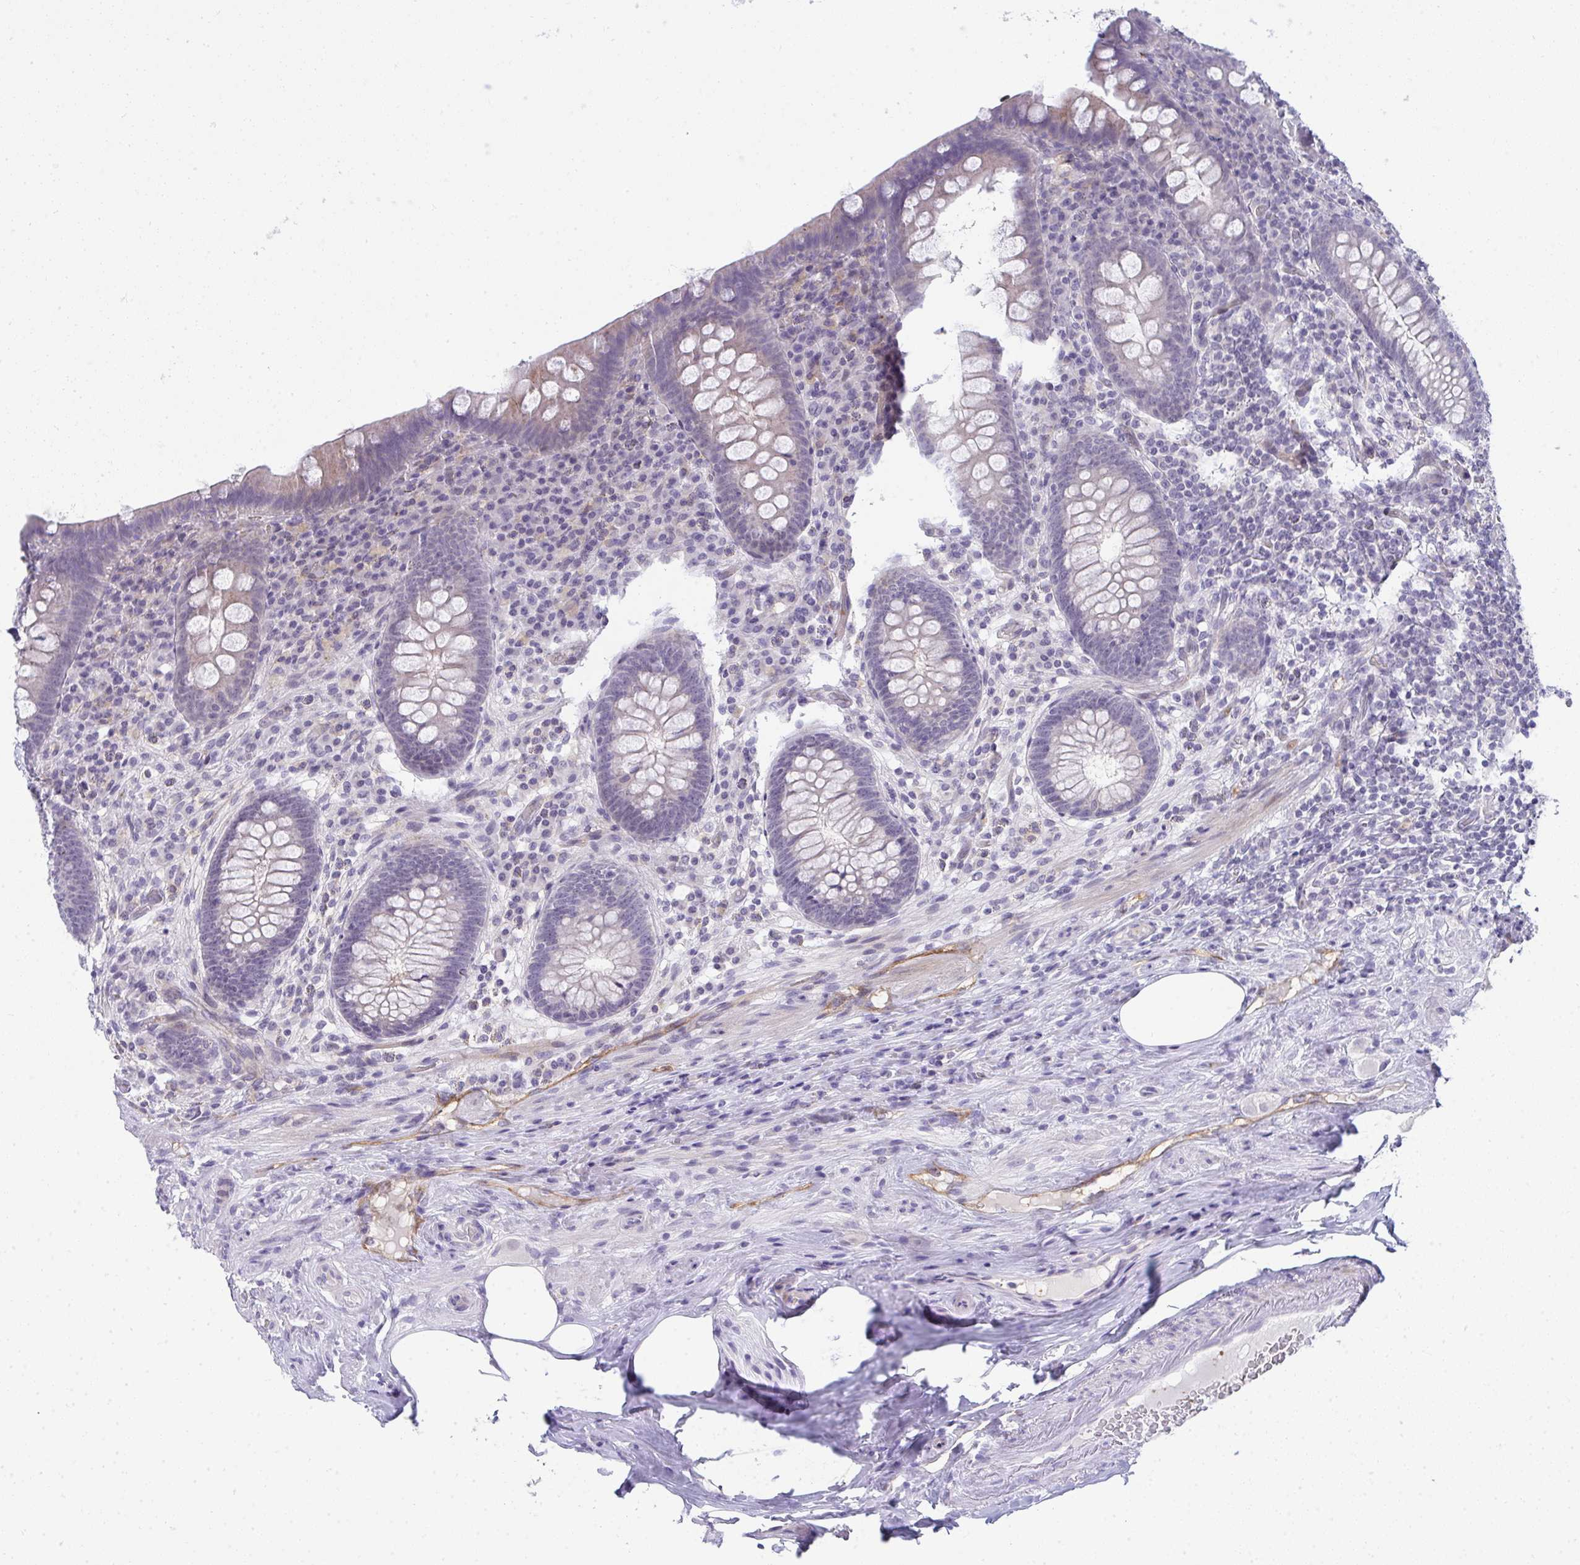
{"staining": {"intensity": "weak", "quantity": "<25%", "location": "cytoplasmic/membranous"}, "tissue": "appendix", "cell_type": "Glandular cells", "image_type": "normal", "snomed": [{"axis": "morphology", "description": "Normal tissue, NOS"}, {"axis": "topography", "description": "Appendix"}], "caption": "Appendix stained for a protein using immunohistochemistry (IHC) exhibits no positivity glandular cells.", "gene": "TMEM82", "patient": {"sex": "male", "age": 71}}